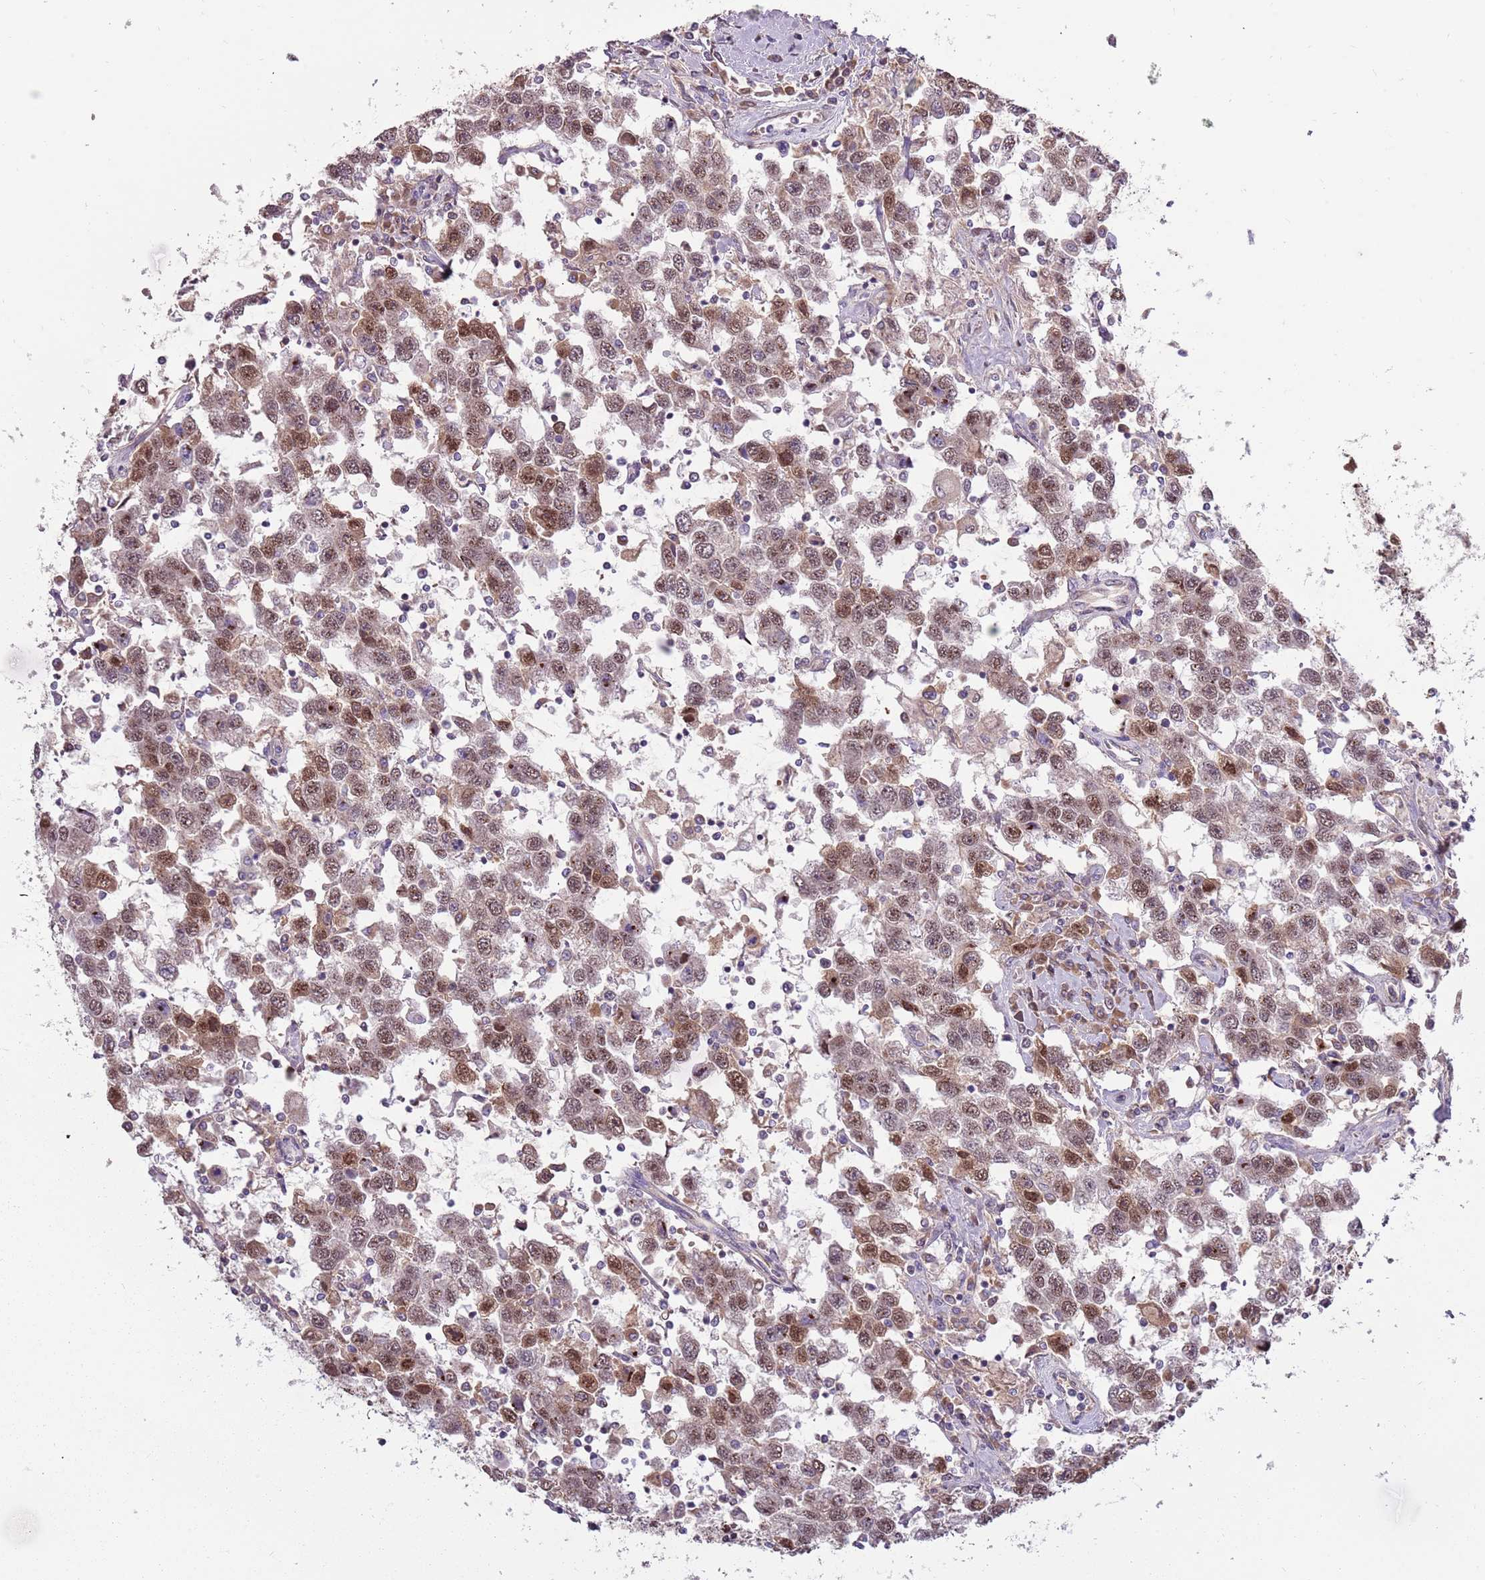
{"staining": {"intensity": "moderate", "quantity": ">75%", "location": "nuclear"}, "tissue": "testis cancer", "cell_type": "Tumor cells", "image_type": "cancer", "snomed": [{"axis": "morphology", "description": "Seminoma, NOS"}, {"axis": "topography", "description": "Testis"}], "caption": "Immunohistochemistry (IHC) (DAB (3,3'-diaminobenzidine)) staining of human seminoma (testis) reveals moderate nuclear protein staining in approximately >75% of tumor cells.", "gene": "SYS1", "patient": {"sex": "male", "age": 41}}